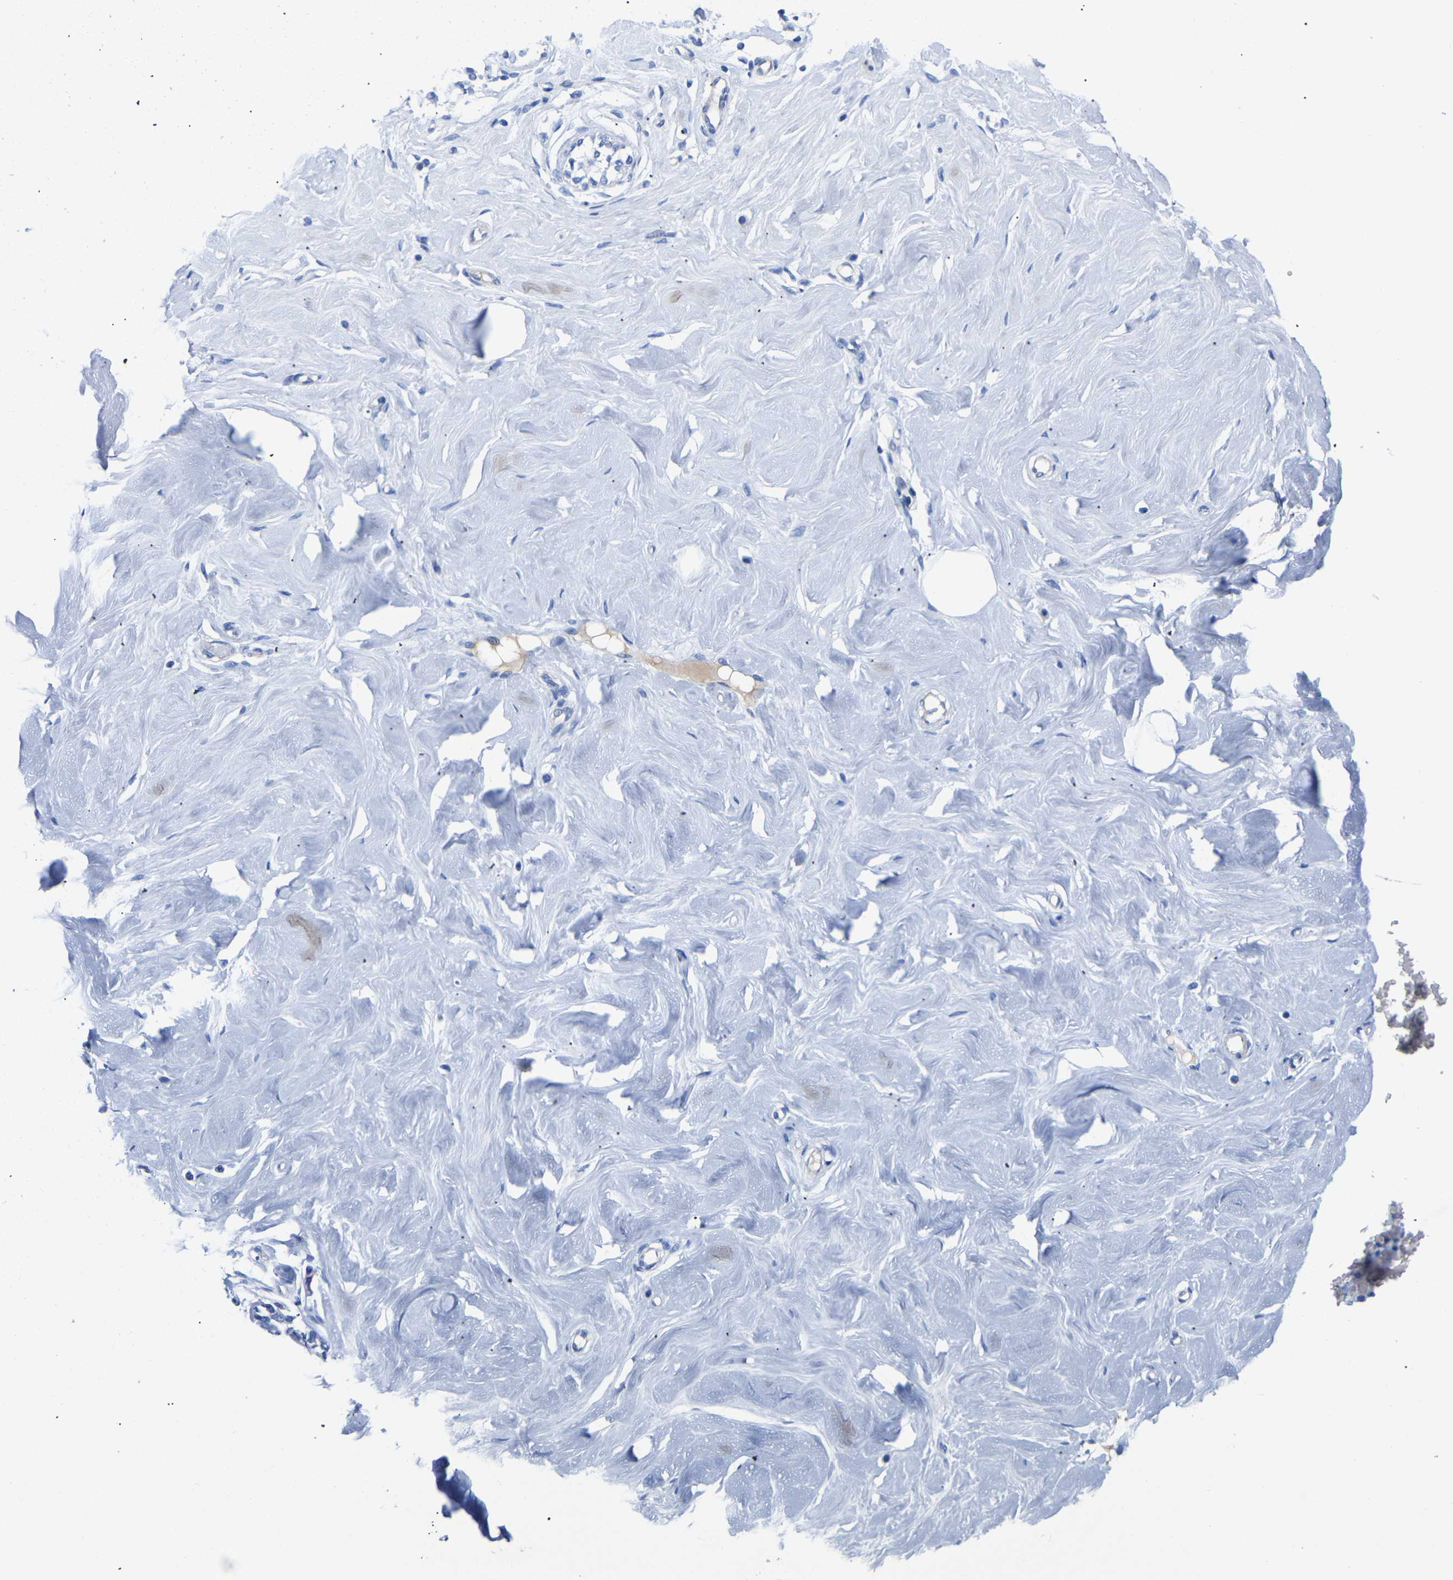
{"staining": {"intensity": "negative", "quantity": "none", "location": "none"}, "tissue": "breast", "cell_type": "Adipocytes", "image_type": "normal", "snomed": [{"axis": "morphology", "description": "Normal tissue, NOS"}, {"axis": "topography", "description": "Breast"}], "caption": "IHC of unremarkable breast exhibits no expression in adipocytes.", "gene": "UPK3A", "patient": {"sex": "female", "age": 23}}